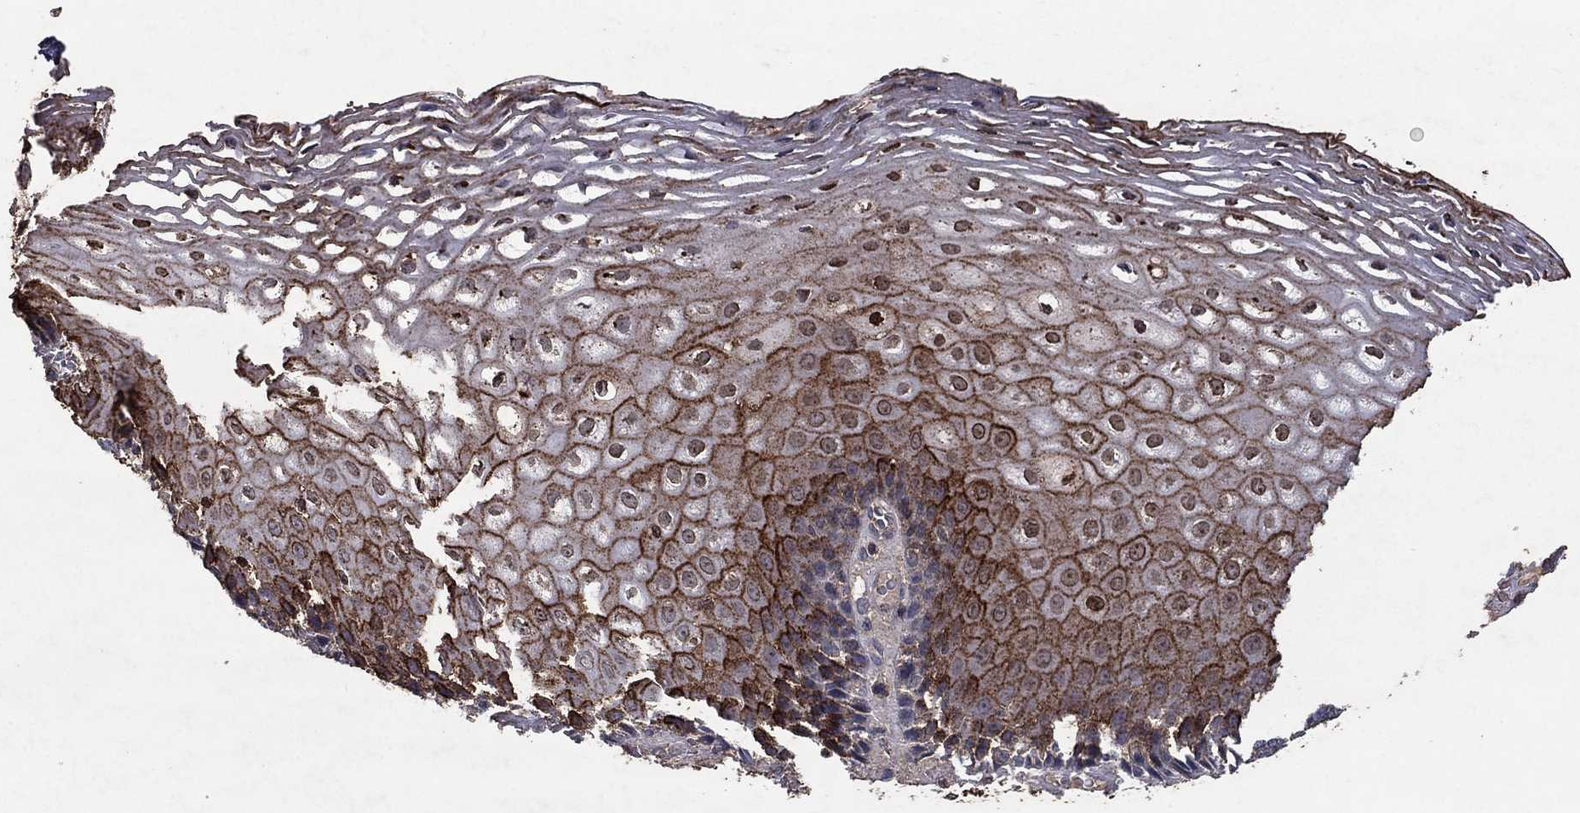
{"staining": {"intensity": "strong", "quantity": "25%-75%", "location": "cytoplasmic/membranous"}, "tissue": "esophagus", "cell_type": "Squamous epithelial cells", "image_type": "normal", "snomed": [{"axis": "morphology", "description": "Normal tissue, NOS"}, {"axis": "topography", "description": "Esophagus"}], "caption": "Protein expression analysis of benign esophagus shows strong cytoplasmic/membranous expression in approximately 25%-75% of squamous epithelial cells.", "gene": "CD24", "patient": {"sex": "male", "age": 76}}